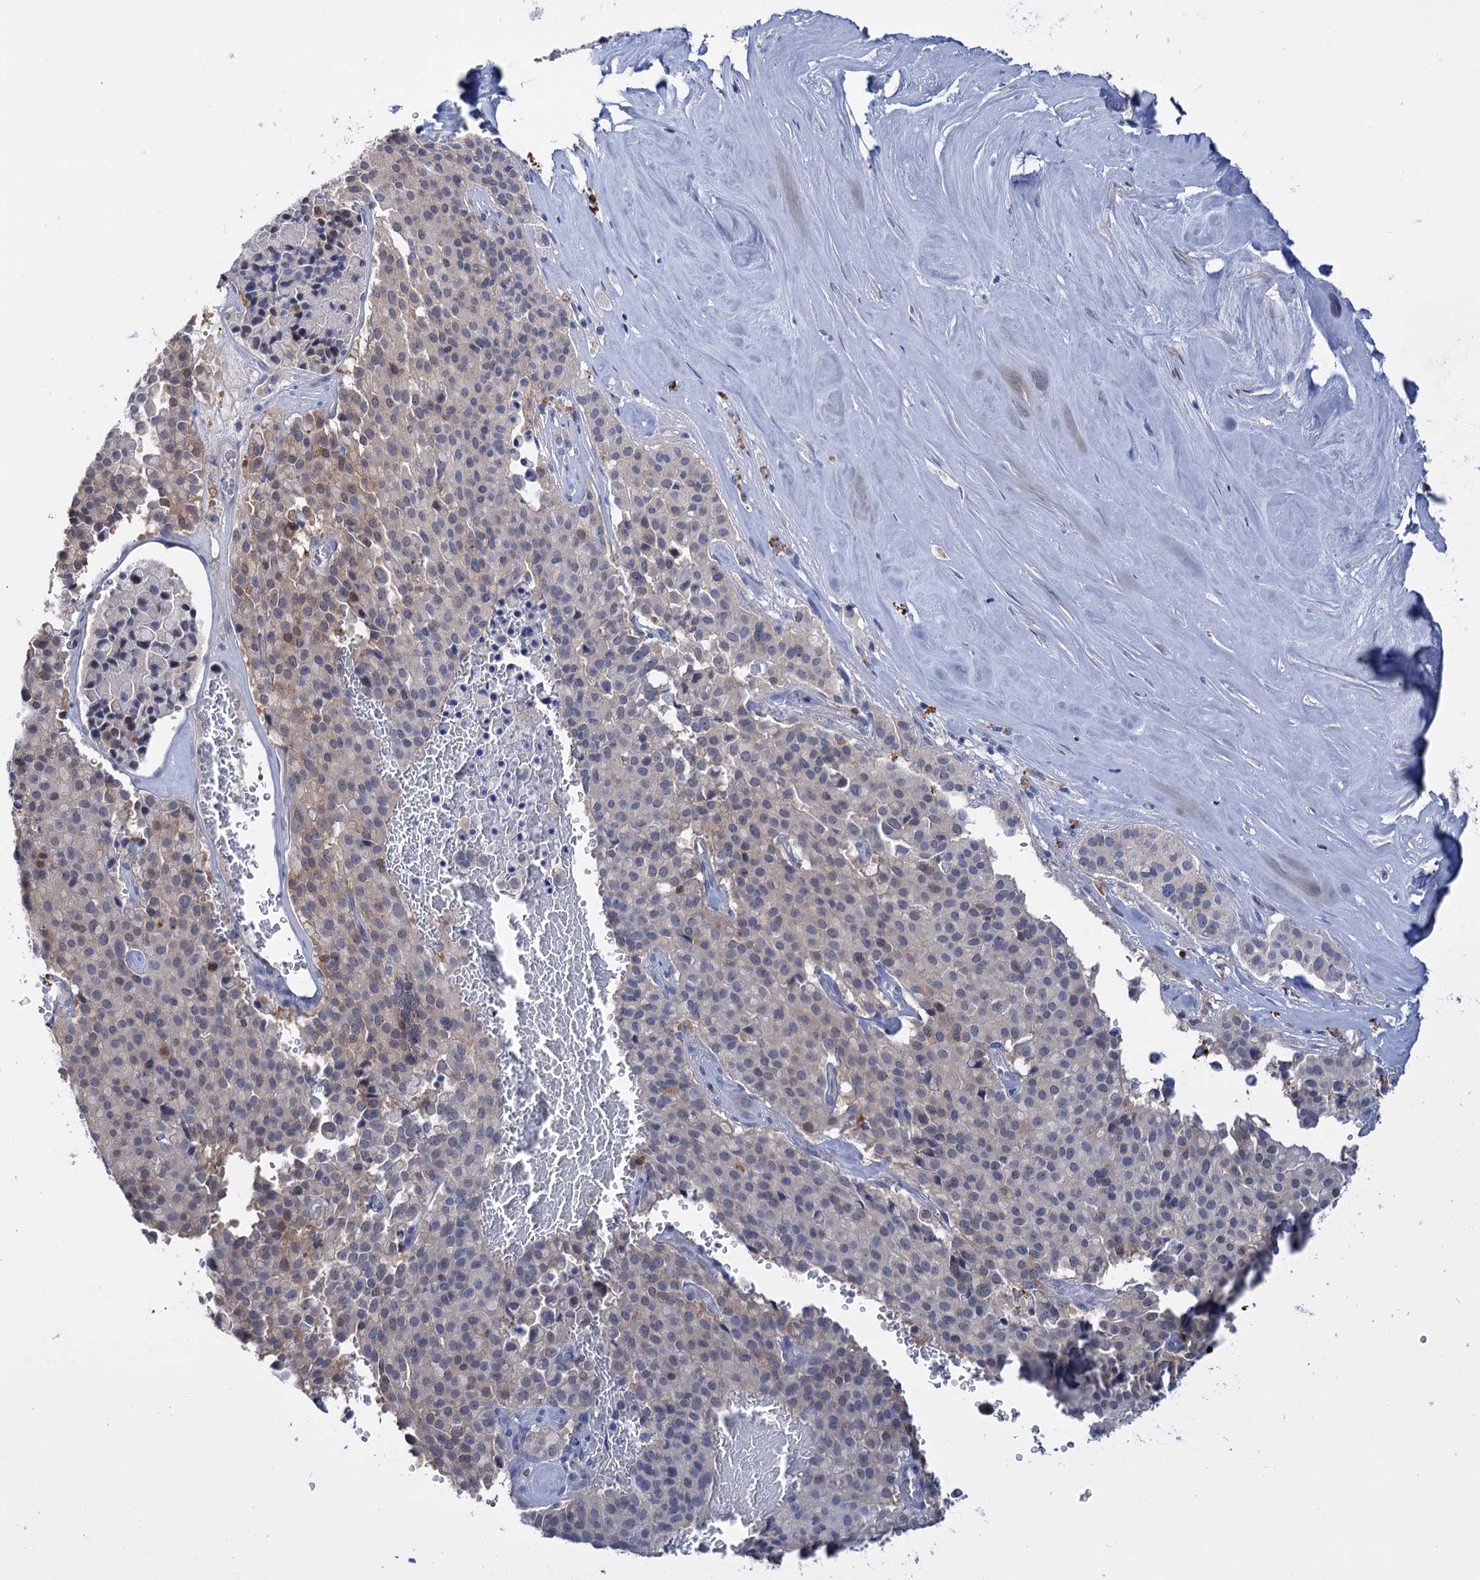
{"staining": {"intensity": "weak", "quantity": "<25%", "location": "cytoplasmic/membranous"}, "tissue": "pancreatic cancer", "cell_type": "Tumor cells", "image_type": "cancer", "snomed": [{"axis": "morphology", "description": "Adenocarcinoma, NOS"}, {"axis": "topography", "description": "Pancreas"}], "caption": "This is an immunohistochemistry (IHC) micrograph of pancreatic cancer. There is no expression in tumor cells.", "gene": "LYZL4", "patient": {"sex": "male", "age": 65}}